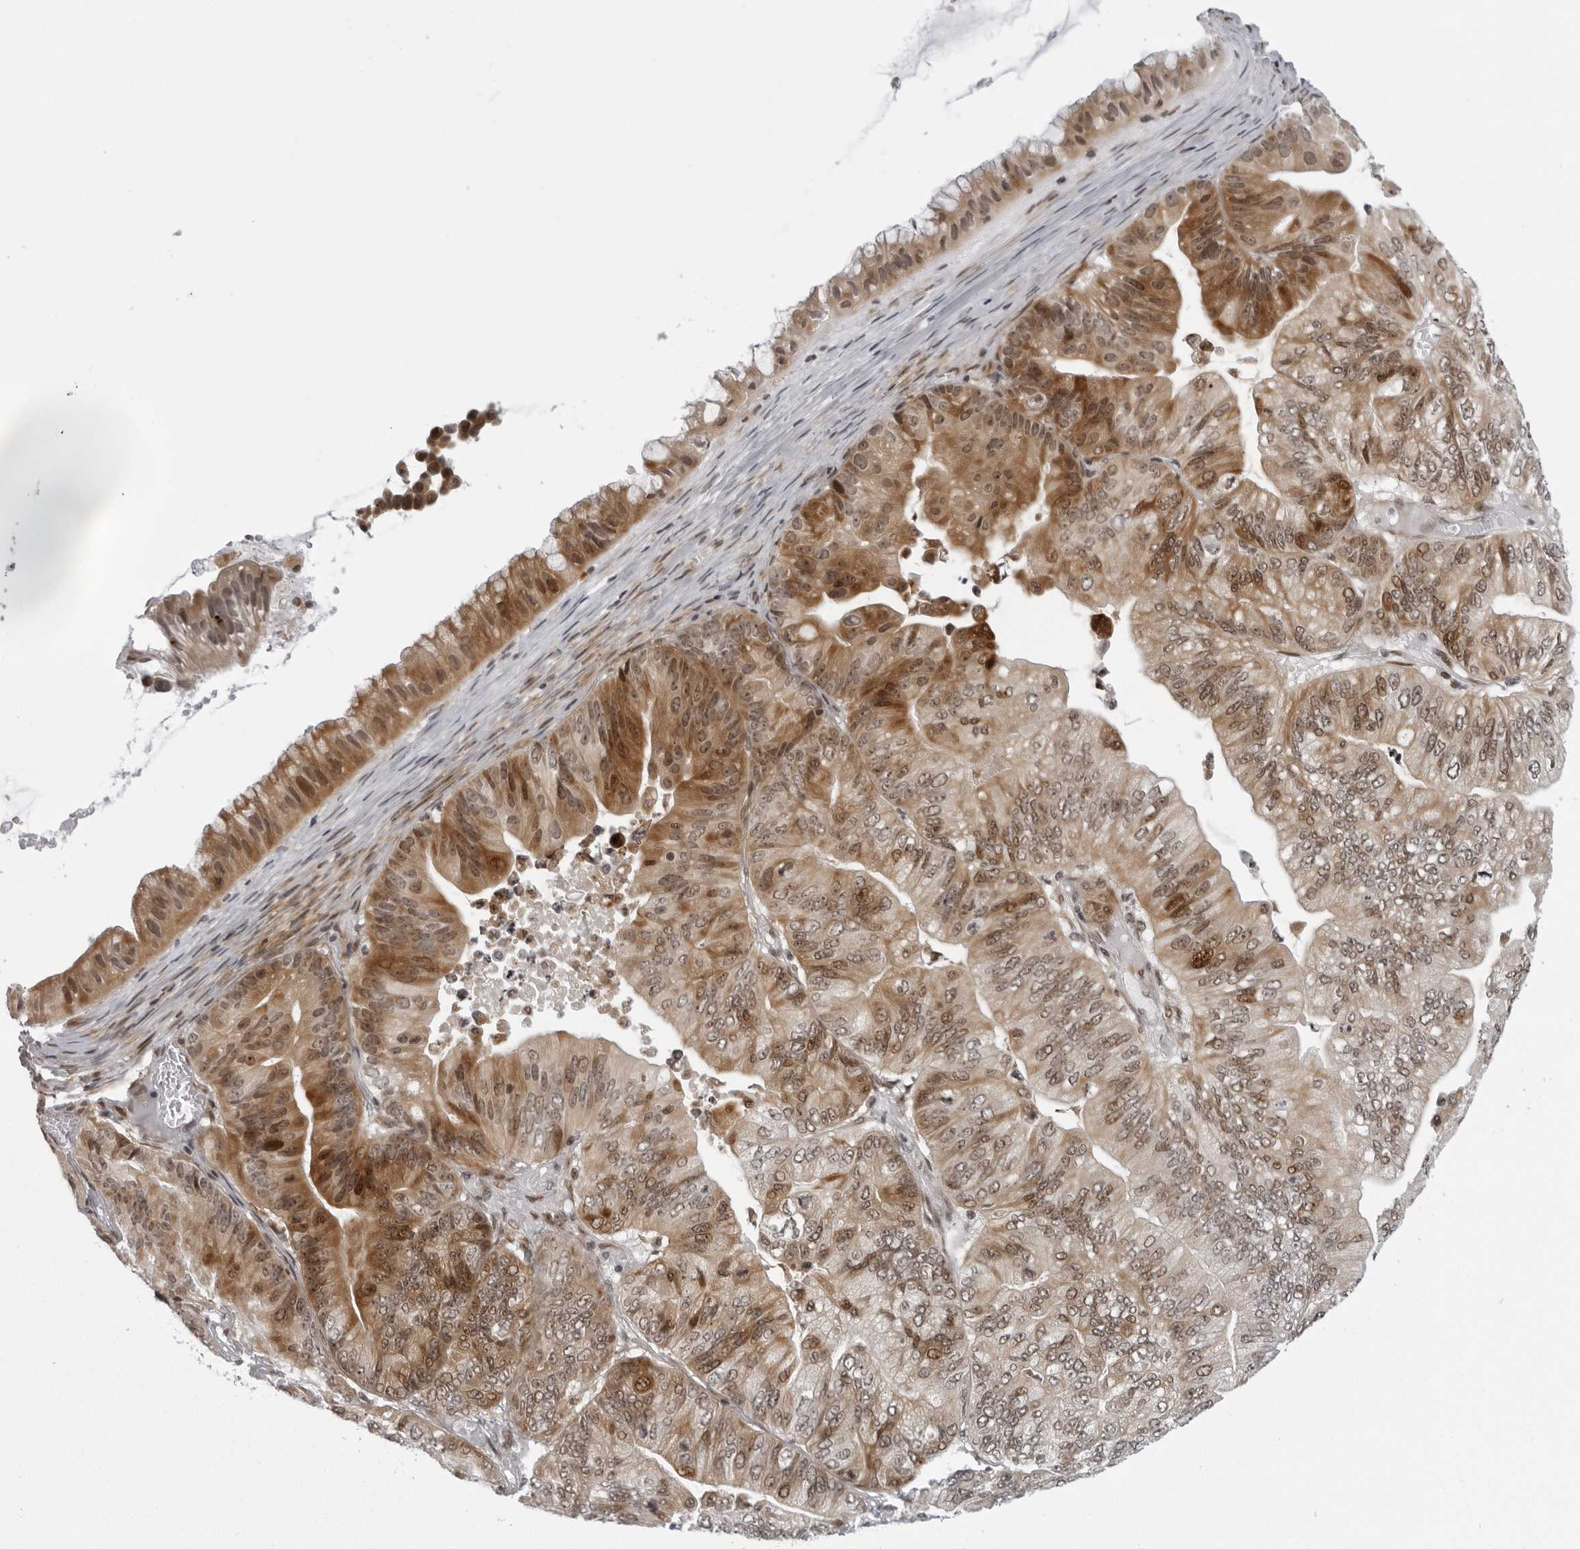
{"staining": {"intensity": "moderate", "quantity": "25%-75%", "location": "cytoplasmic/membranous,nuclear"}, "tissue": "ovarian cancer", "cell_type": "Tumor cells", "image_type": "cancer", "snomed": [{"axis": "morphology", "description": "Cystadenocarcinoma, mucinous, NOS"}, {"axis": "topography", "description": "Ovary"}], "caption": "Ovarian cancer stained for a protein (brown) displays moderate cytoplasmic/membranous and nuclear positive staining in about 25%-75% of tumor cells.", "gene": "GCSAML", "patient": {"sex": "female", "age": 61}}